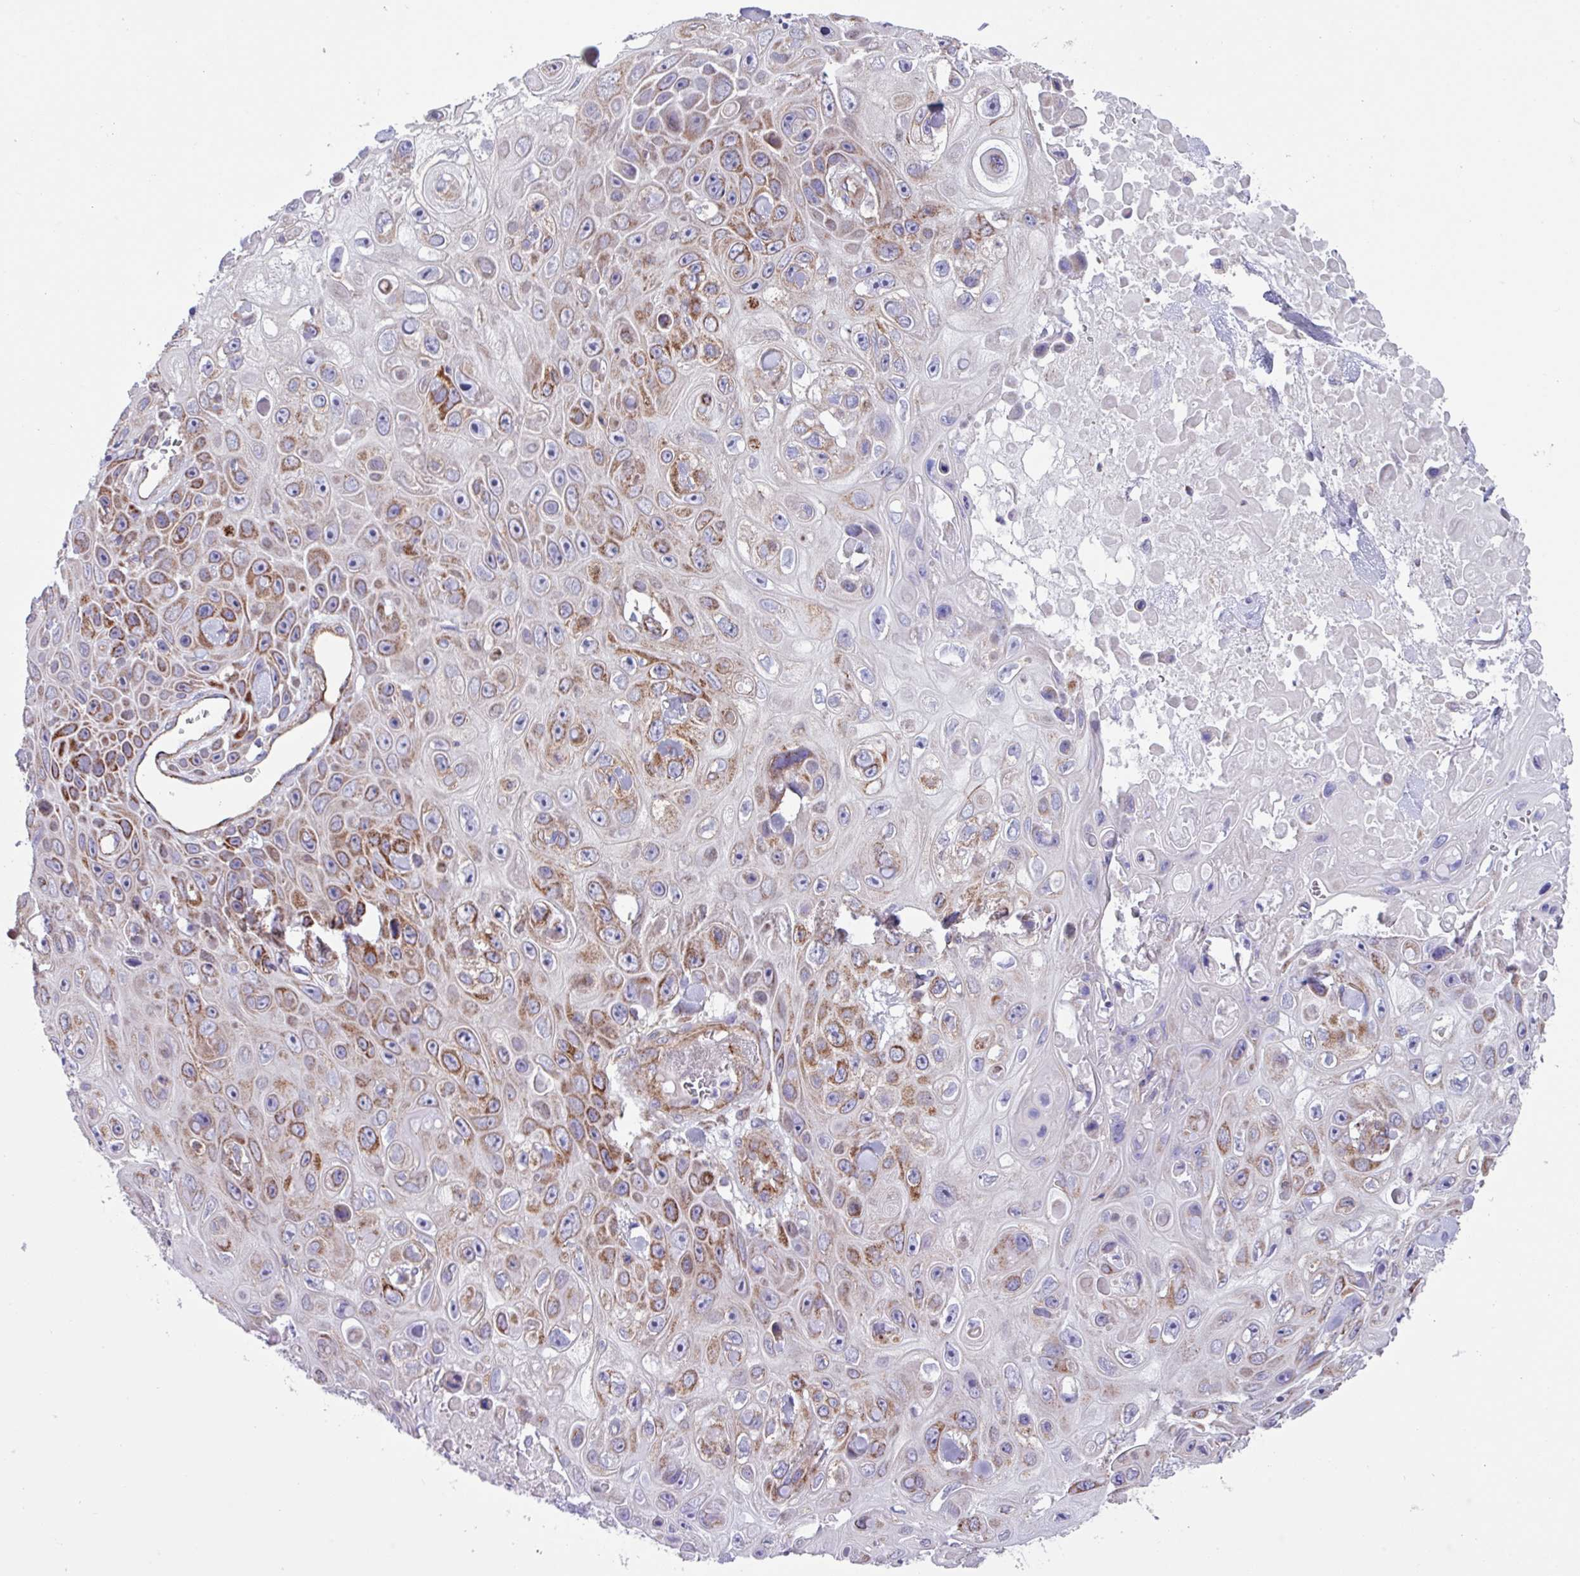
{"staining": {"intensity": "moderate", "quantity": "25%-75%", "location": "cytoplasmic/membranous"}, "tissue": "skin cancer", "cell_type": "Tumor cells", "image_type": "cancer", "snomed": [{"axis": "morphology", "description": "Squamous cell carcinoma, NOS"}, {"axis": "topography", "description": "Skin"}], "caption": "Immunohistochemical staining of human skin squamous cell carcinoma shows moderate cytoplasmic/membranous protein expression in approximately 25%-75% of tumor cells. The staining was performed using DAB (3,3'-diaminobenzidine) to visualize the protein expression in brown, while the nuclei were stained in blue with hematoxylin (Magnification: 20x).", "gene": "OTULIN", "patient": {"sex": "male", "age": 82}}